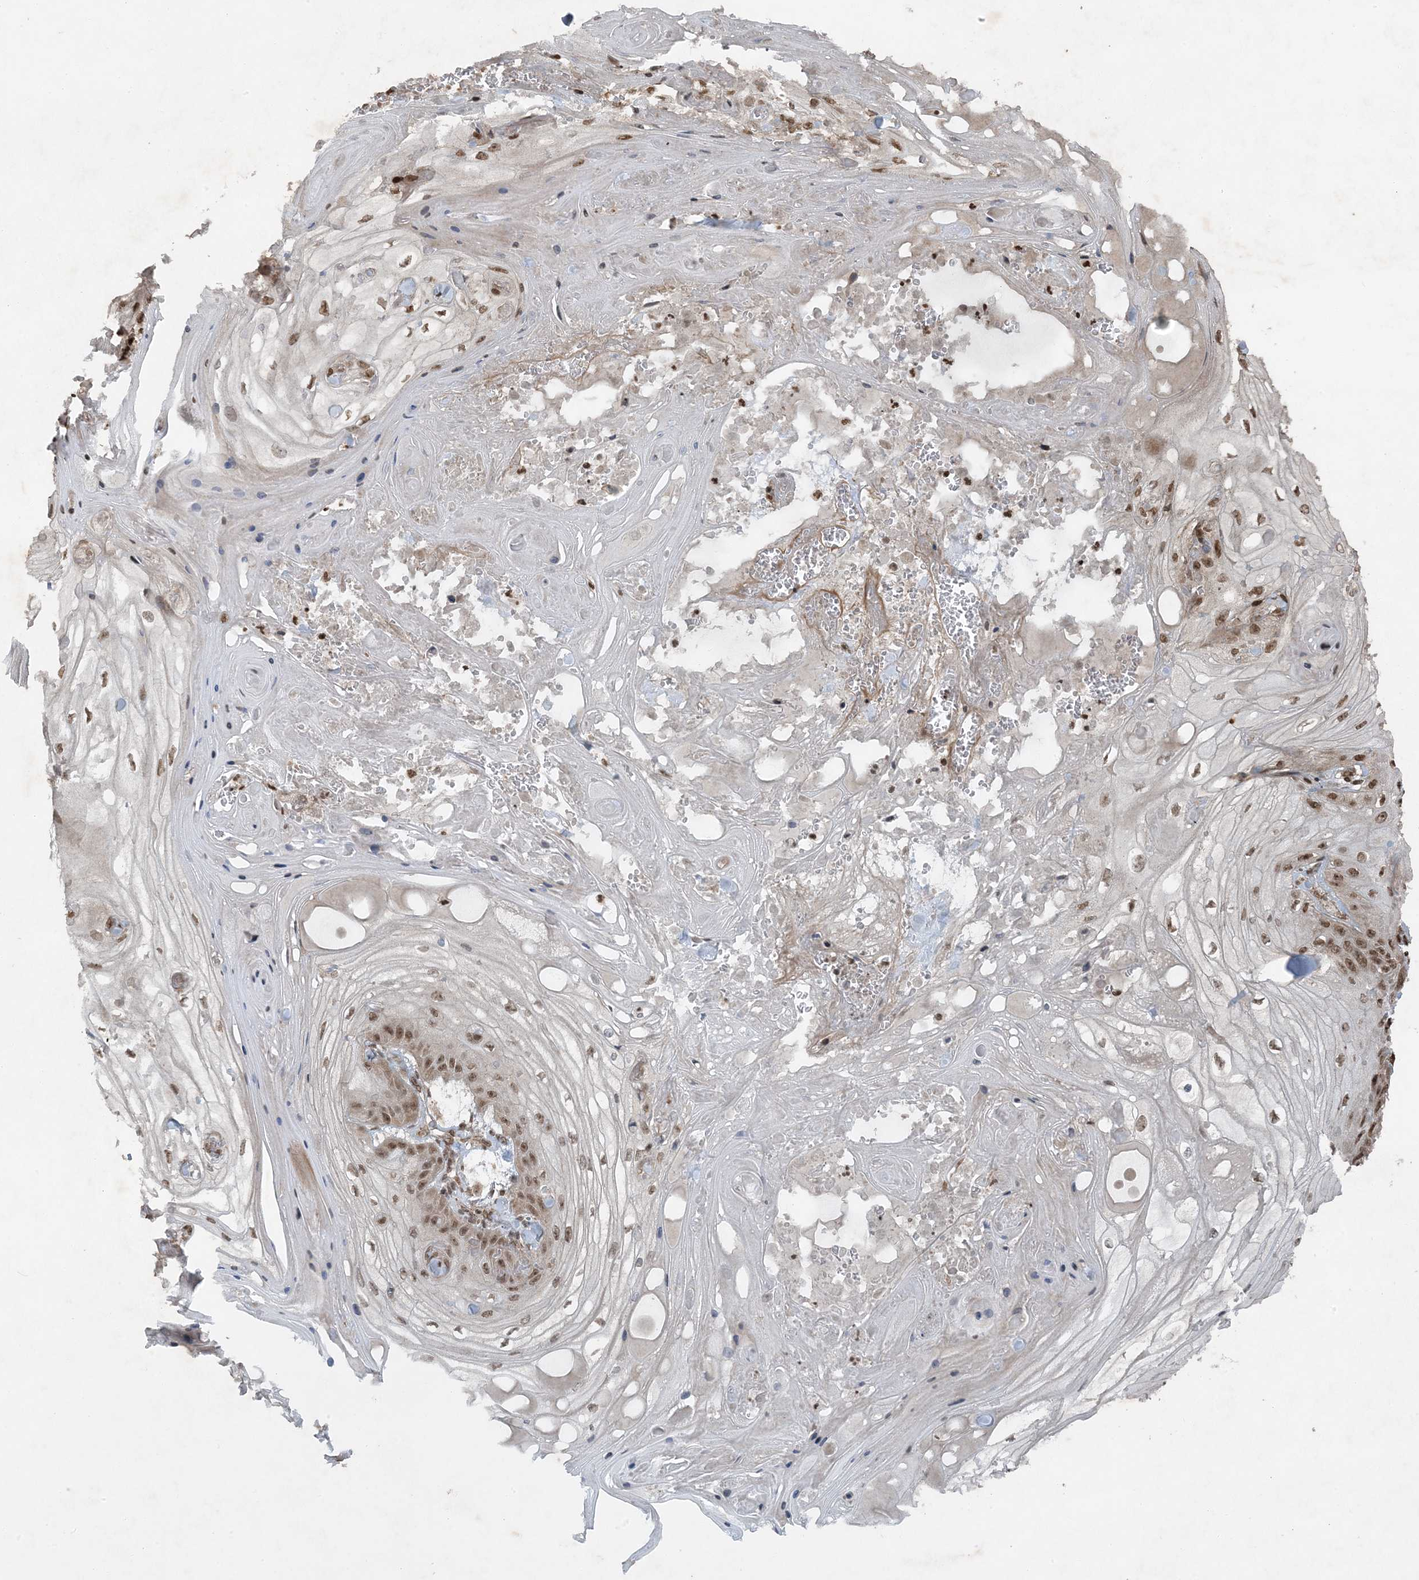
{"staining": {"intensity": "moderate", "quantity": ">75%", "location": "nuclear"}, "tissue": "skin cancer", "cell_type": "Tumor cells", "image_type": "cancer", "snomed": [{"axis": "morphology", "description": "Squamous cell carcinoma, NOS"}, {"axis": "topography", "description": "Skin"}], "caption": "Moderate nuclear expression is appreciated in about >75% of tumor cells in skin cancer. (DAB (3,3'-diaminobenzidine) IHC, brown staining for protein, blue staining for nuclei).", "gene": "ZFAND2B", "patient": {"sex": "male", "age": 74}}